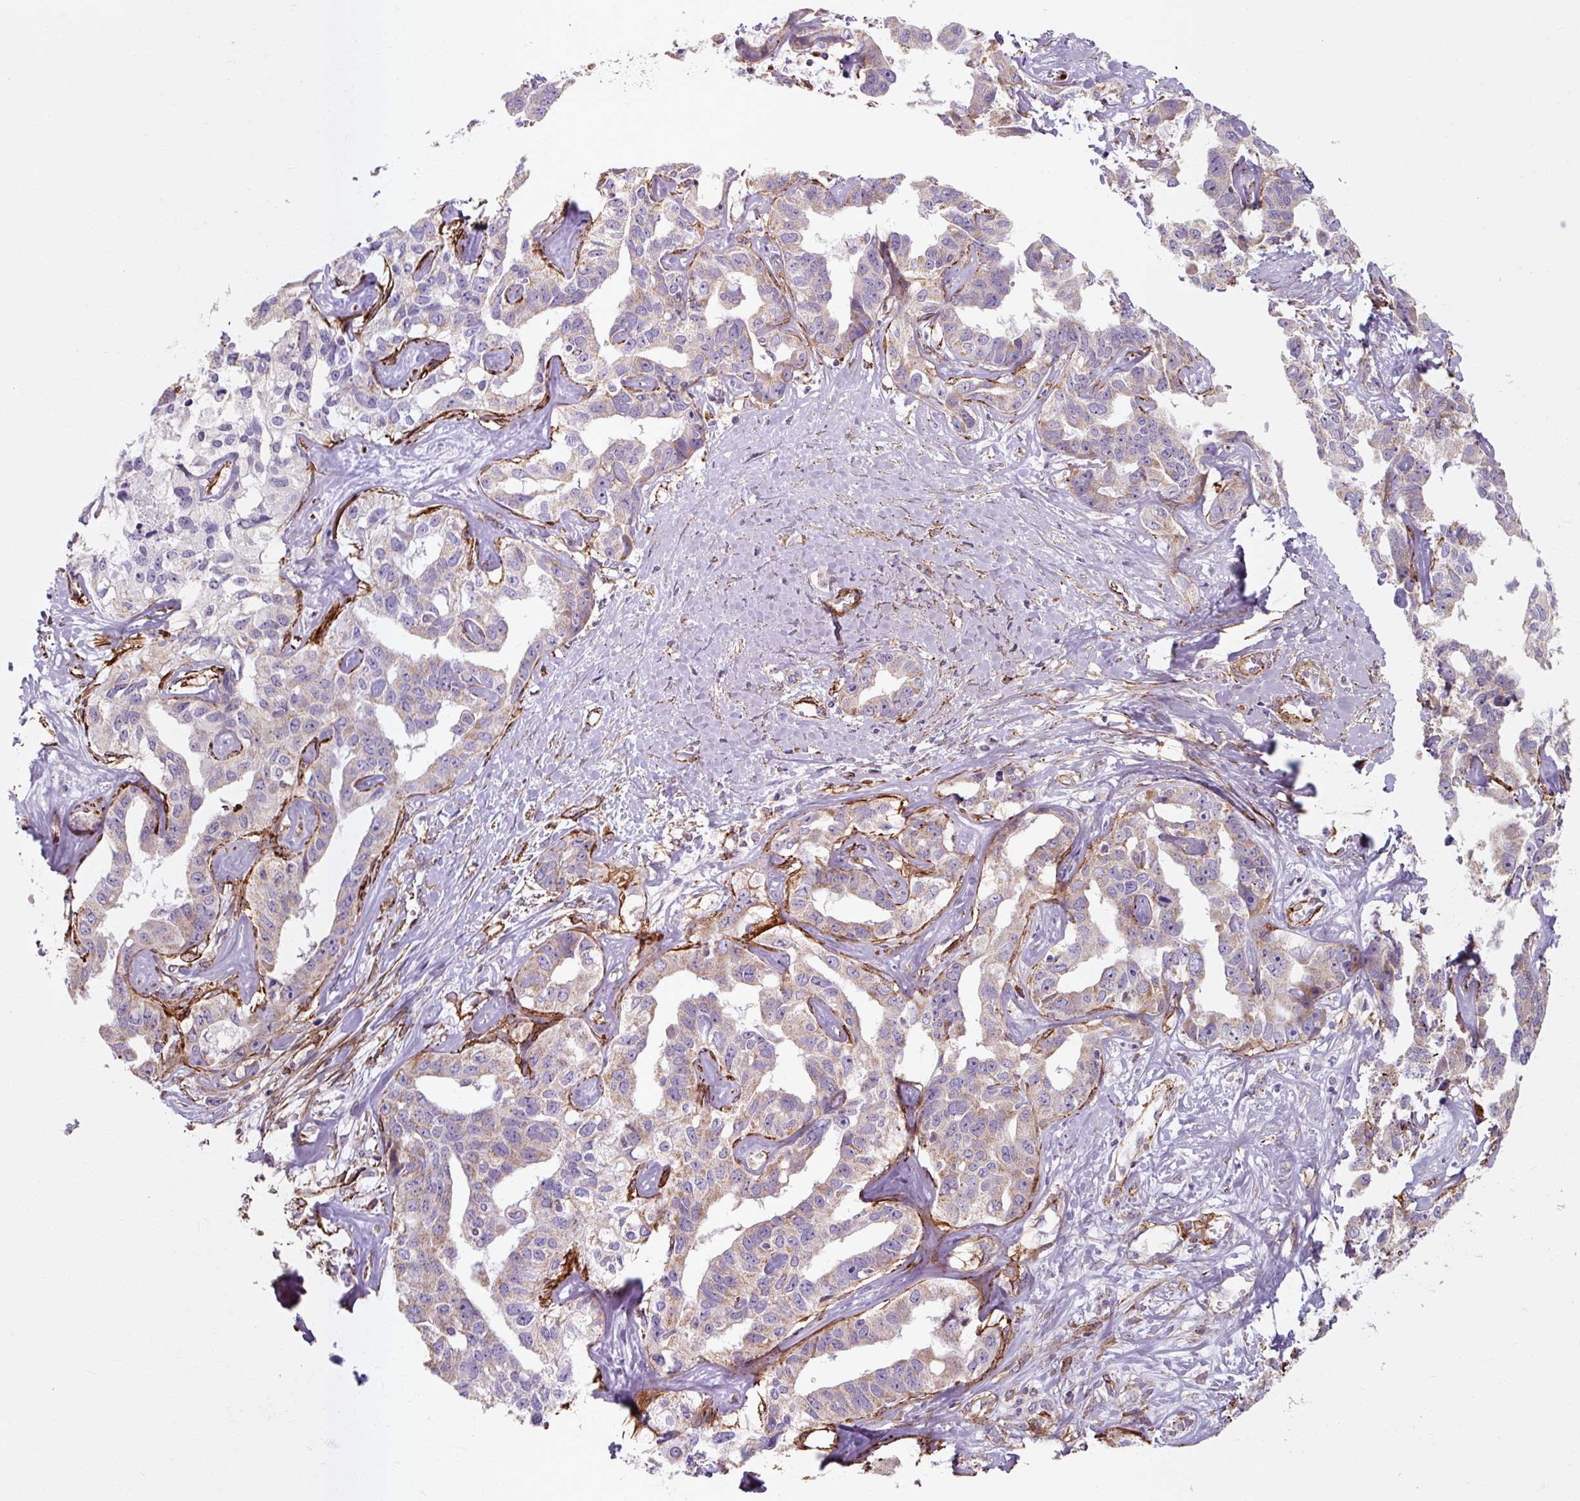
{"staining": {"intensity": "weak", "quantity": "<25%", "location": "cytoplasmic/membranous"}, "tissue": "liver cancer", "cell_type": "Tumor cells", "image_type": "cancer", "snomed": [{"axis": "morphology", "description": "Cholangiocarcinoma"}, {"axis": "topography", "description": "Liver"}], "caption": "Immunohistochemical staining of cholangiocarcinoma (liver) demonstrates no significant positivity in tumor cells.", "gene": "MRPS5", "patient": {"sex": "male", "age": 59}}